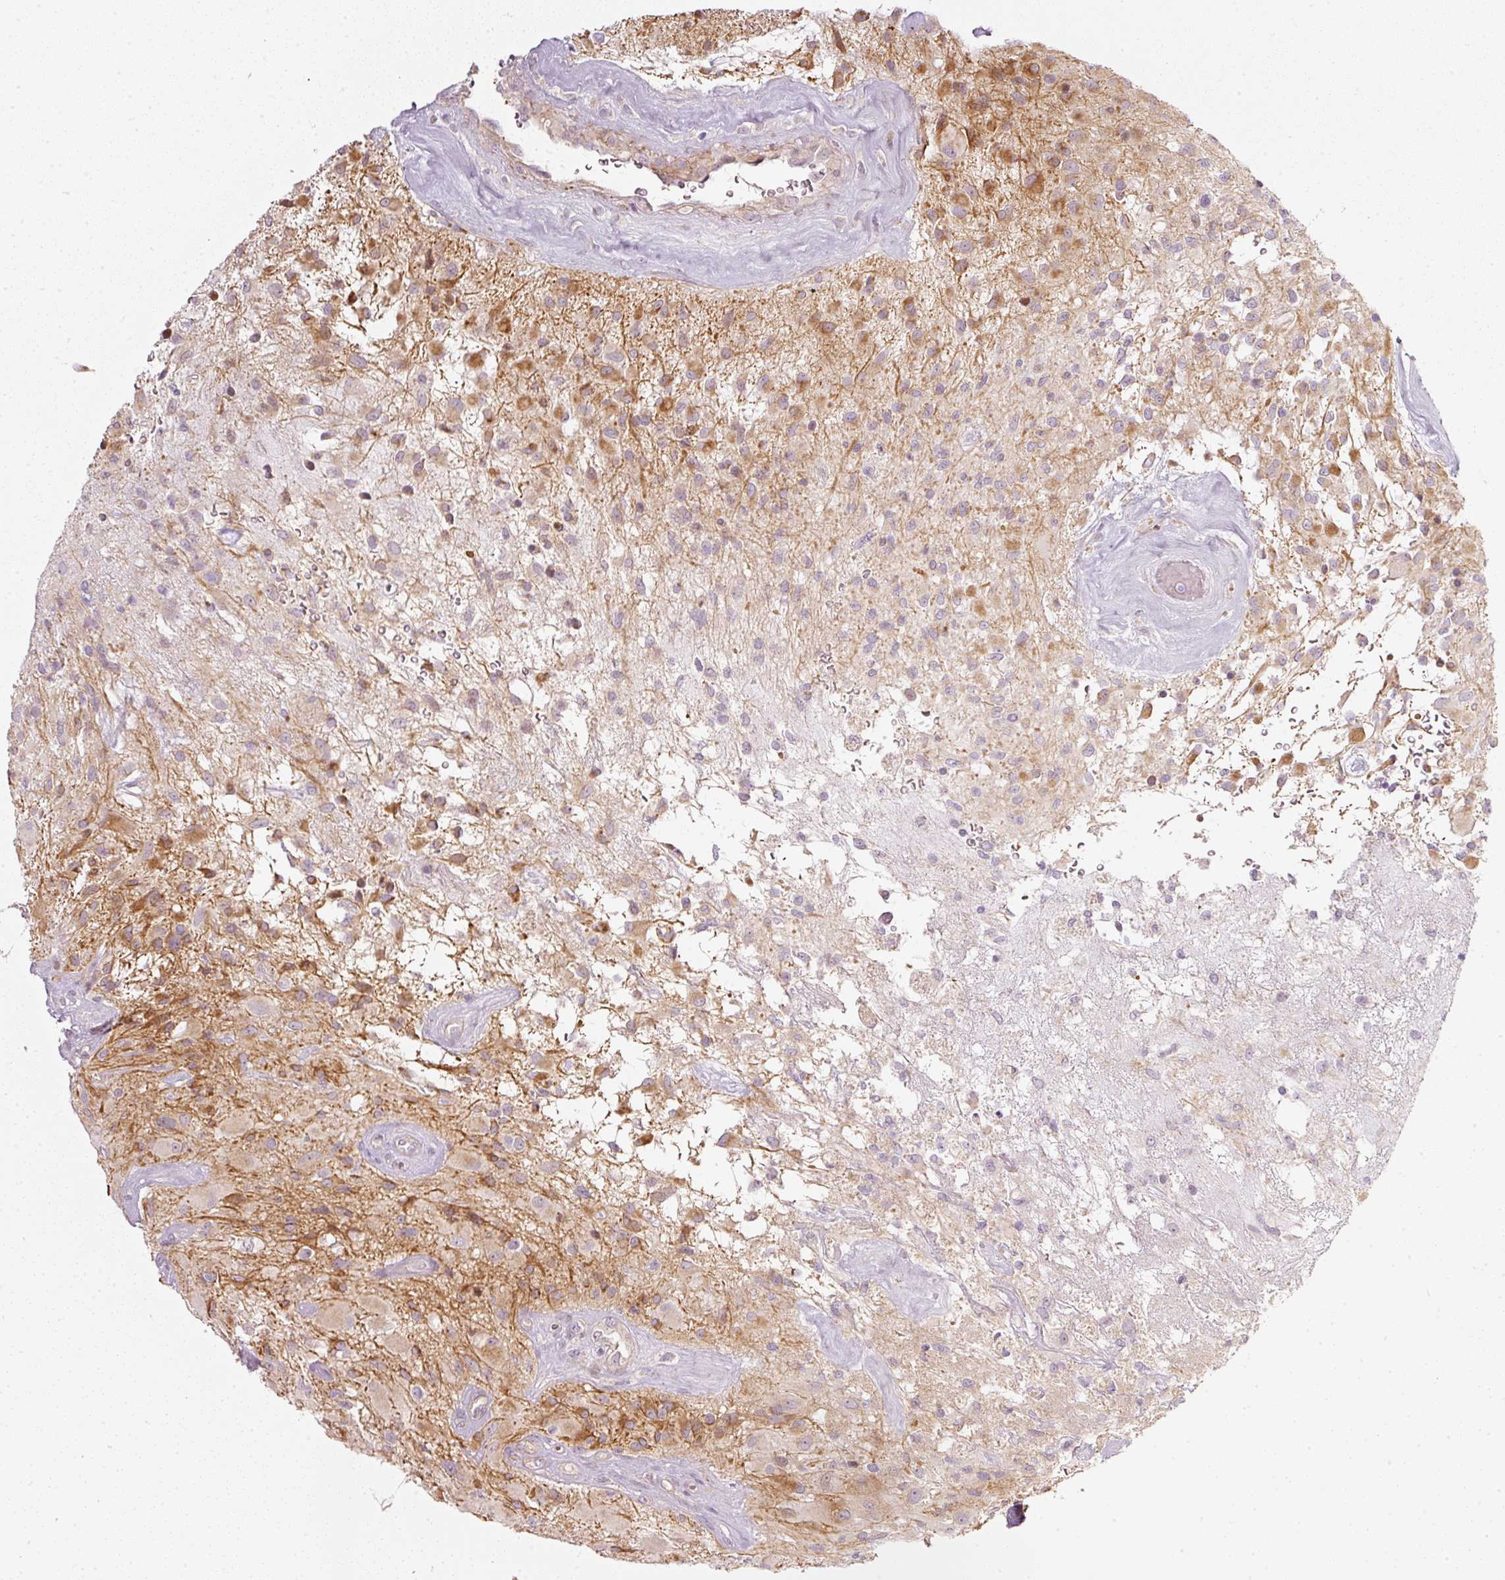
{"staining": {"intensity": "moderate", "quantity": "<25%", "location": "cytoplasmic/membranous"}, "tissue": "glioma", "cell_type": "Tumor cells", "image_type": "cancer", "snomed": [{"axis": "morphology", "description": "Glioma, malignant, High grade"}, {"axis": "topography", "description": "Brain"}], "caption": "Malignant glioma (high-grade) stained with immunohistochemistry (IHC) reveals moderate cytoplasmic/membranous positivity in about <25% of tumor cells. (IHC, brightfield microscopy, high magnification).", "gene": "TOGARAM1", "patient": {"sex": "female", "age": 67}}